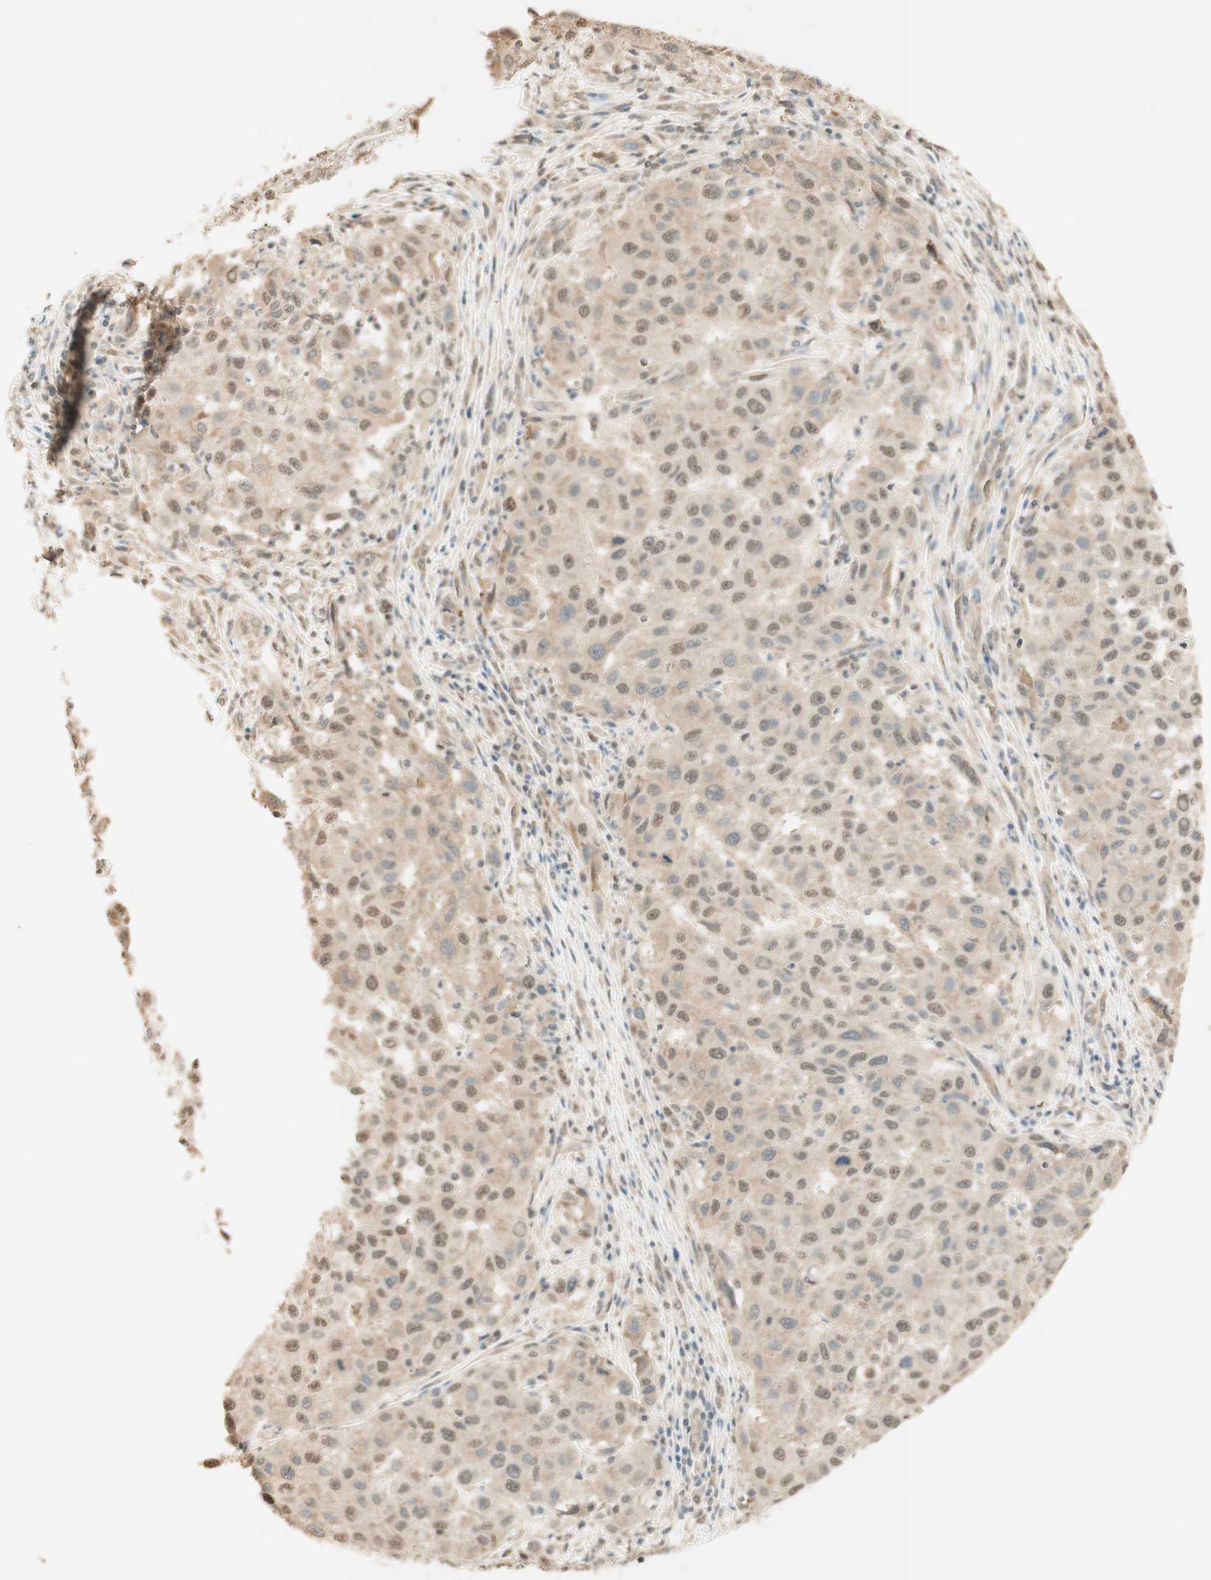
{"staining": {"intensity": "weak", "quantity": "25%-75%", "location": "cytoplasmic/membranous,nuclear"}, "tissue": "melanoma", "cell_type": "Tumor cells", "image_type": "cancer", "snomed": [{"axis": "morphology", "description": "Malignant melanoma, Metastatic site"}, {"axis": "topography", "description": "Lymph node"}], "caption": "High-power microscopy captured an IHC histopathology image of melanoma, revealing weak cytoplasmic/membranous and nuclear expression in about 25%-75% of tumor cells. (Stains: DAB (3,3'-diaminobenzidine) in brown, nuclei in blue, Microscopy: brightfield microscopy at high magnification).", "gene": "SPINT2", "patient": {"sex": "male", "age": 61}}